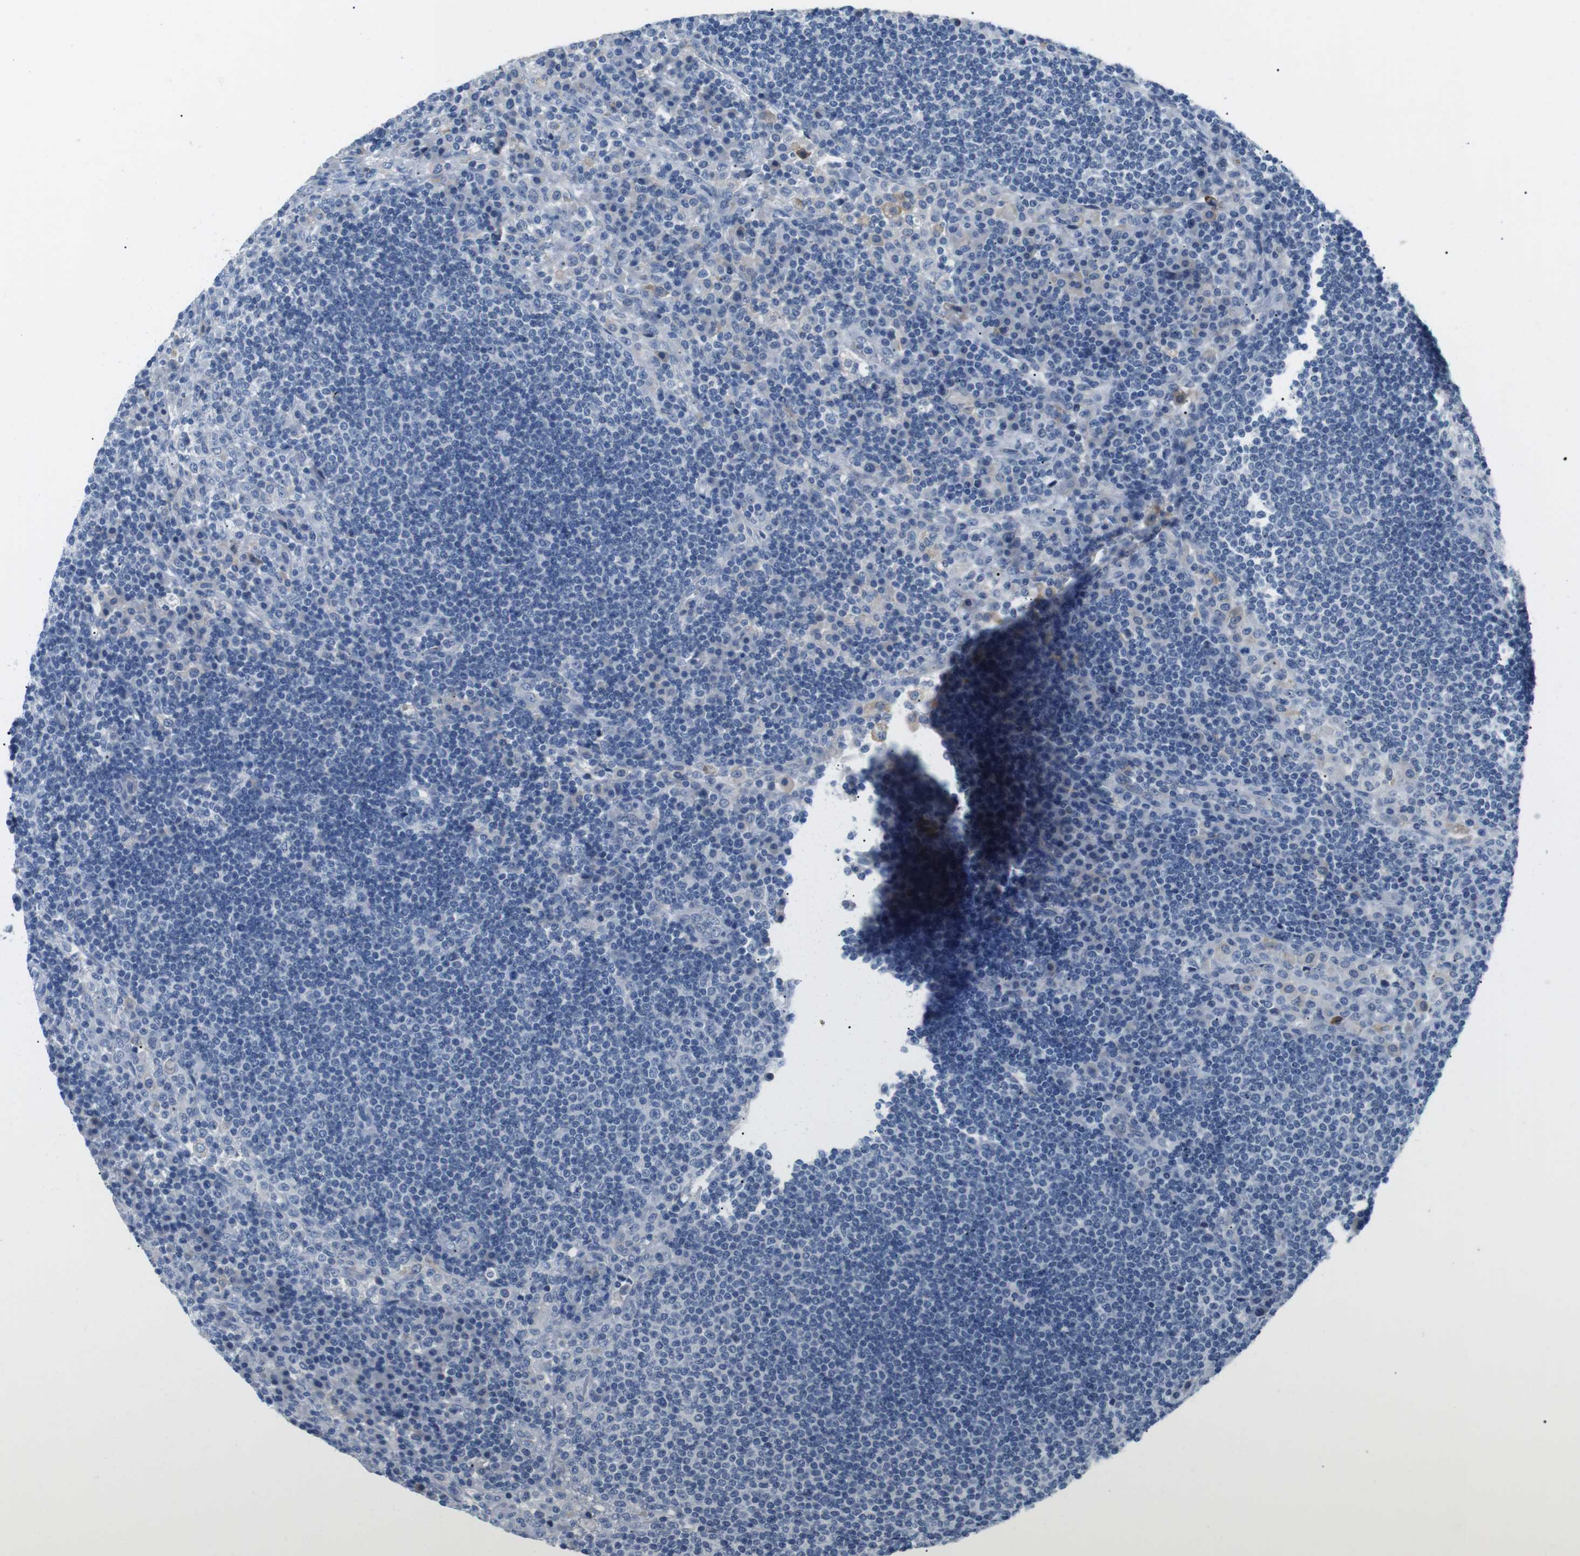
{"staining": {"intensity": "negative", "quantity": "none", "location": "none"}, "tissue": "lymph node", "cell_type": "Germinal center cells", "image_type": "normal", "snomed": [{"axis": "morphology", "description": "Normal tissue, NOS"}, {"axis": "topography", "description": "Lymph node"}], "caption": "IHC photomicrograph of unremarkable lymph node: human lymph node stained with DAB (3,3'-diaminobenzidine) shows no significant protein expression in germinal center cells. (Stains: DAB IHC with hematoxylin counter stain, Microscopy: brightfield microscopy at high magnification).", "gene": "FCGRT", "patient": {"sex": "female", "age": 53}}